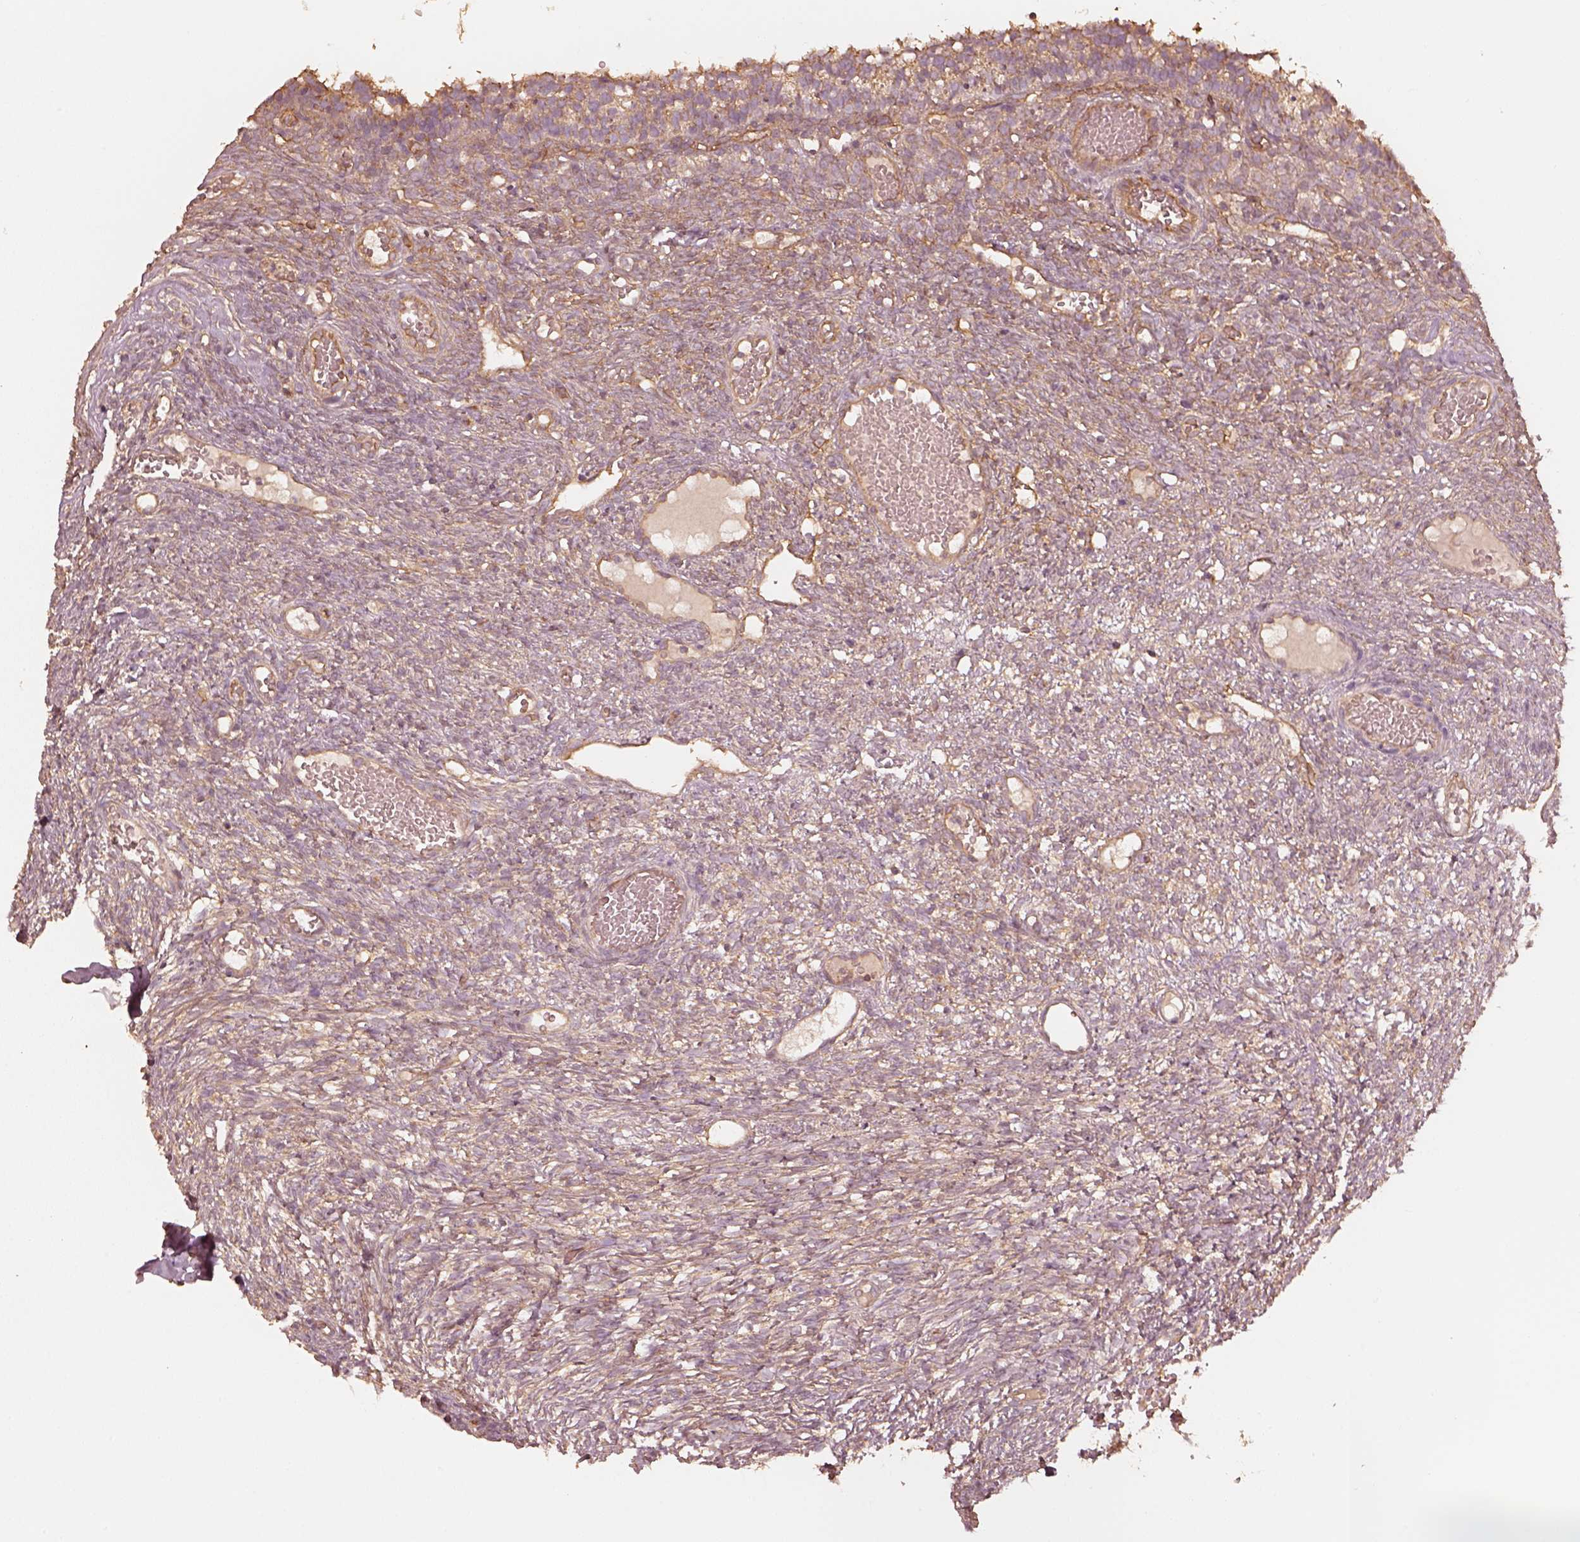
{"staining": {"intensity": "weak", "quantity": ">75%", "location": "cytoplasmic/membranous"}, "tissue": "ovary", "cell_type": "Ovarian stroma cells", "image_type": "normal", "snomed": [{"axis": "morphology", "description": "Normal tissue, NOS"}, {"axis": "topography", "description": "Ovary"}], "caption": "Normal ovary reveals weak cytoplasmic/membranous expression in about >75% of ovarian stroma cells, visualized by immunohistochemistry.", "gene": "WDR7", "patient": {"sex": "female", "age": 34}}